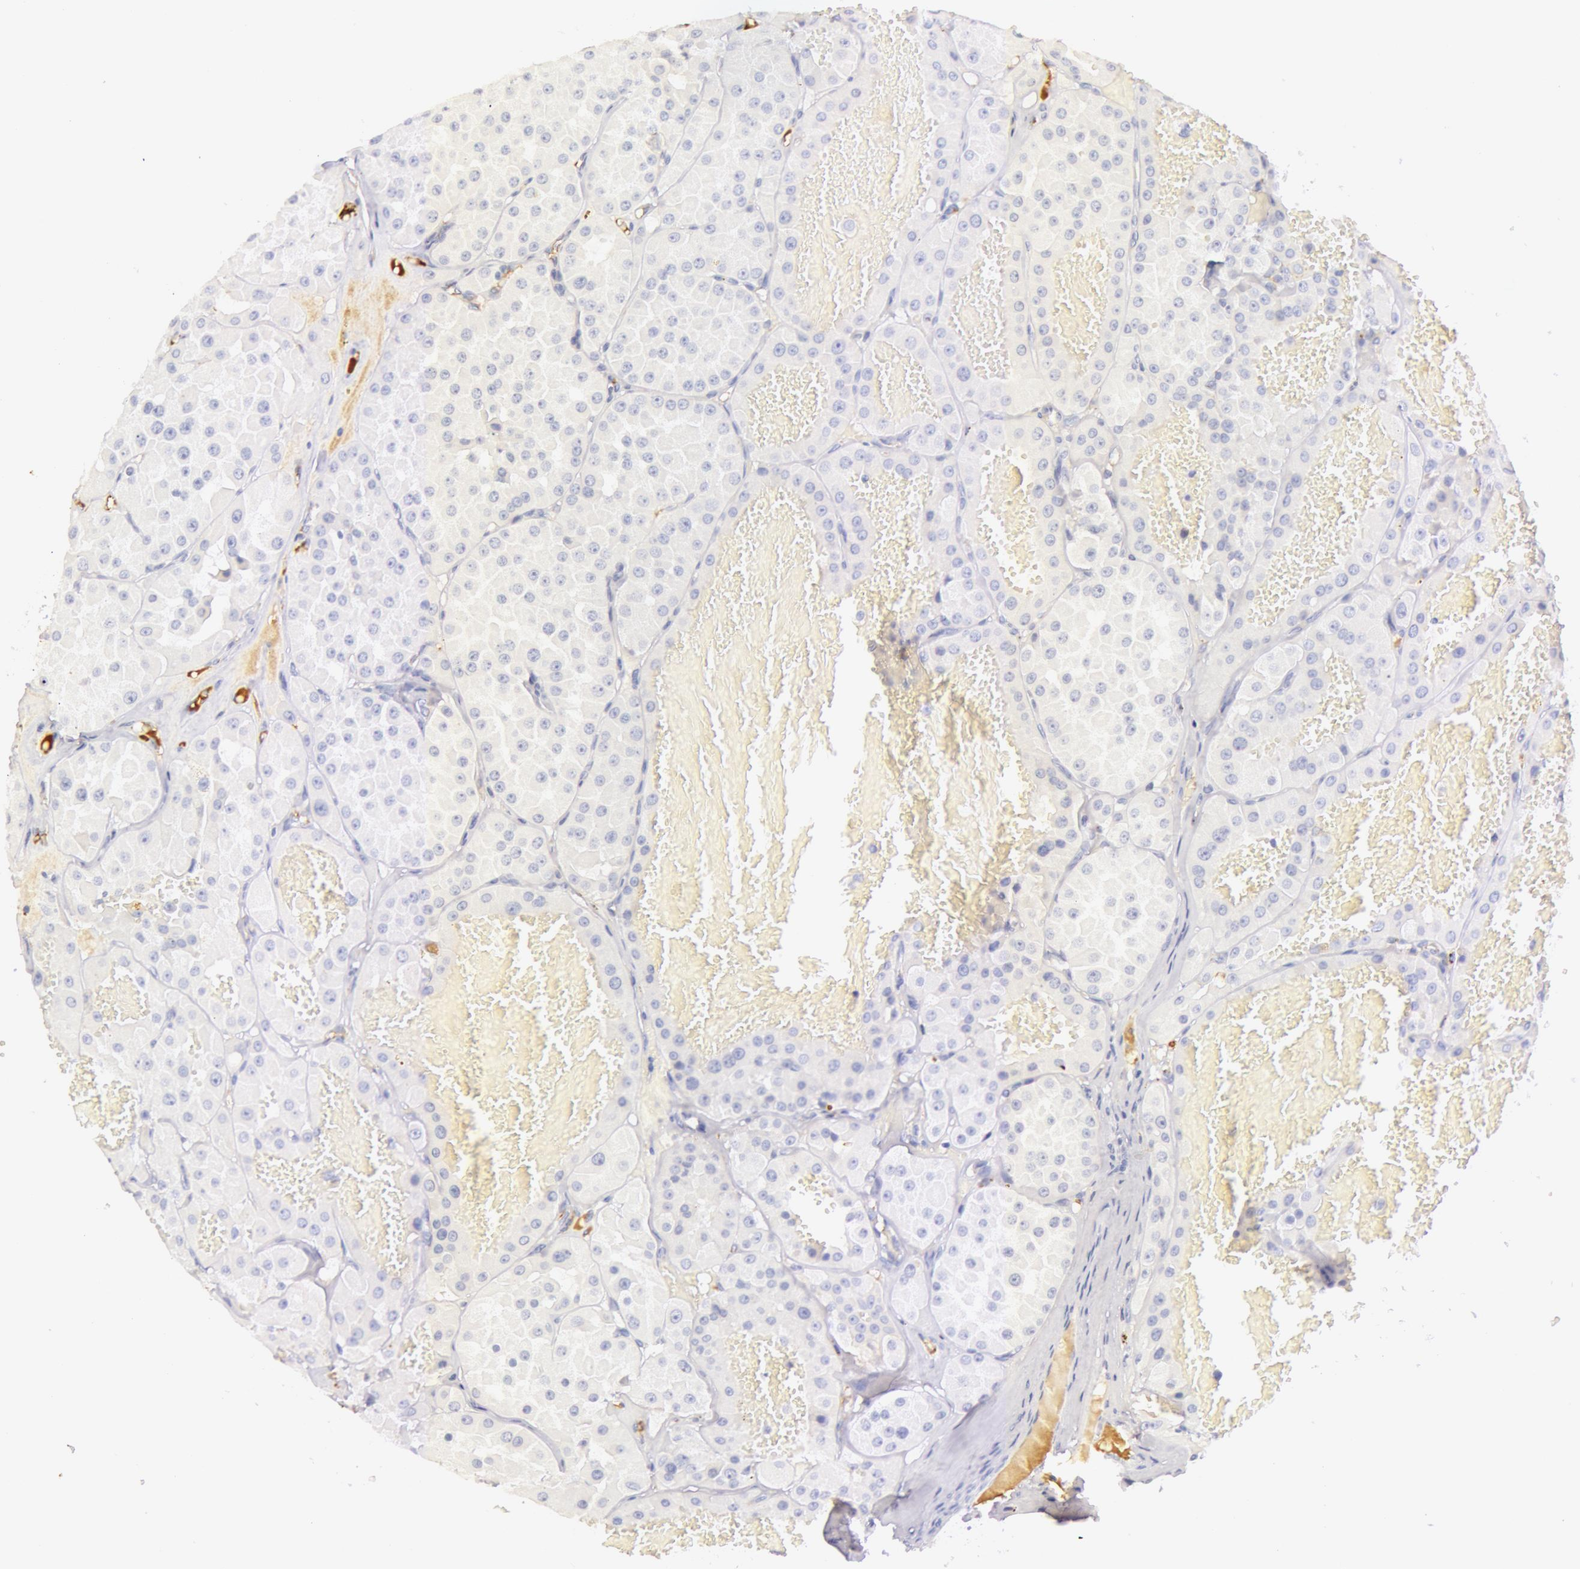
{"staining": {"intensity": "negative", "quantity": "none", "location": "none"}, "tissue": "renal cancer", "cell_type": "Tumor cells", "image_type": "cancer", "snomed": [{"axis": "morphology", "description": "Adenocarcinoma, uncertain malignant potential"}, {"axis": "topography", "description": "Kidney"}], "caption": "IHC histopathology image of adenocarcinoma,  uncertain malignant potential (renal) stained for a protein (brown), which demonstrates no positivity in tumor cells.", "gene": "C4BPA", "patient": {"sex": "male", "age": 63}}